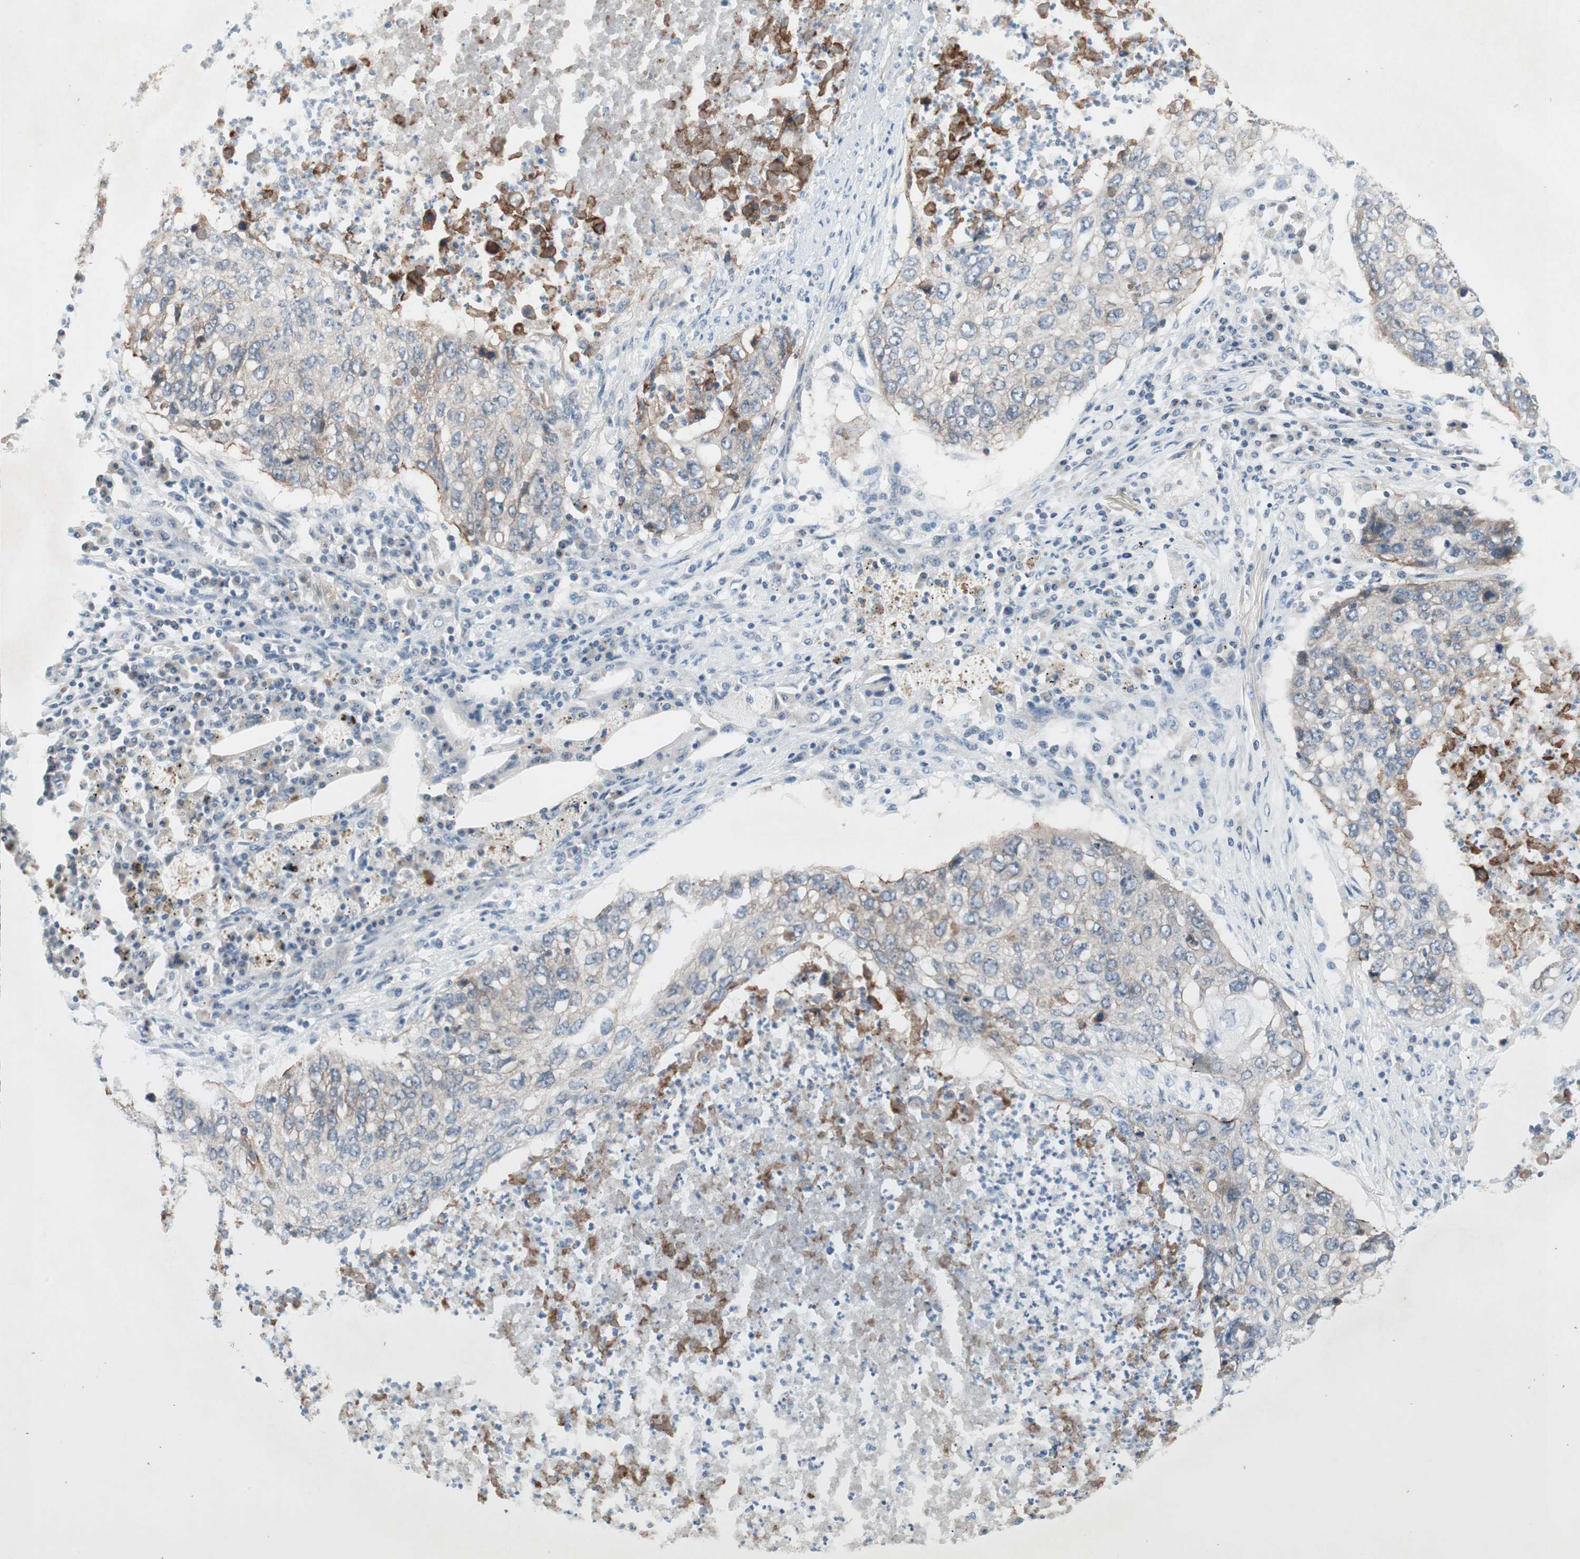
{"staining": {"intensity": "moderate", "quantity": "<25%", "location": "cytoplasmic/membranous"}, "tissue": "lung cancer", "cell_type": "Tumor cells", "image_type": "cancer", "snomed": [{"axis": "morphology", "description": "Squamous cell carcinoma, NOS"}, {"axis": "topography", "description": "Lung"}], "caption": "Squamous cell carcinoma (lung) stained for a protein (brown) exhibits moderate cytoplasmic/membranous positive expression in approximately <25% of tumor cells.", "gene": "ITGB4", "patient": {"sex": "female", "age": 63}}